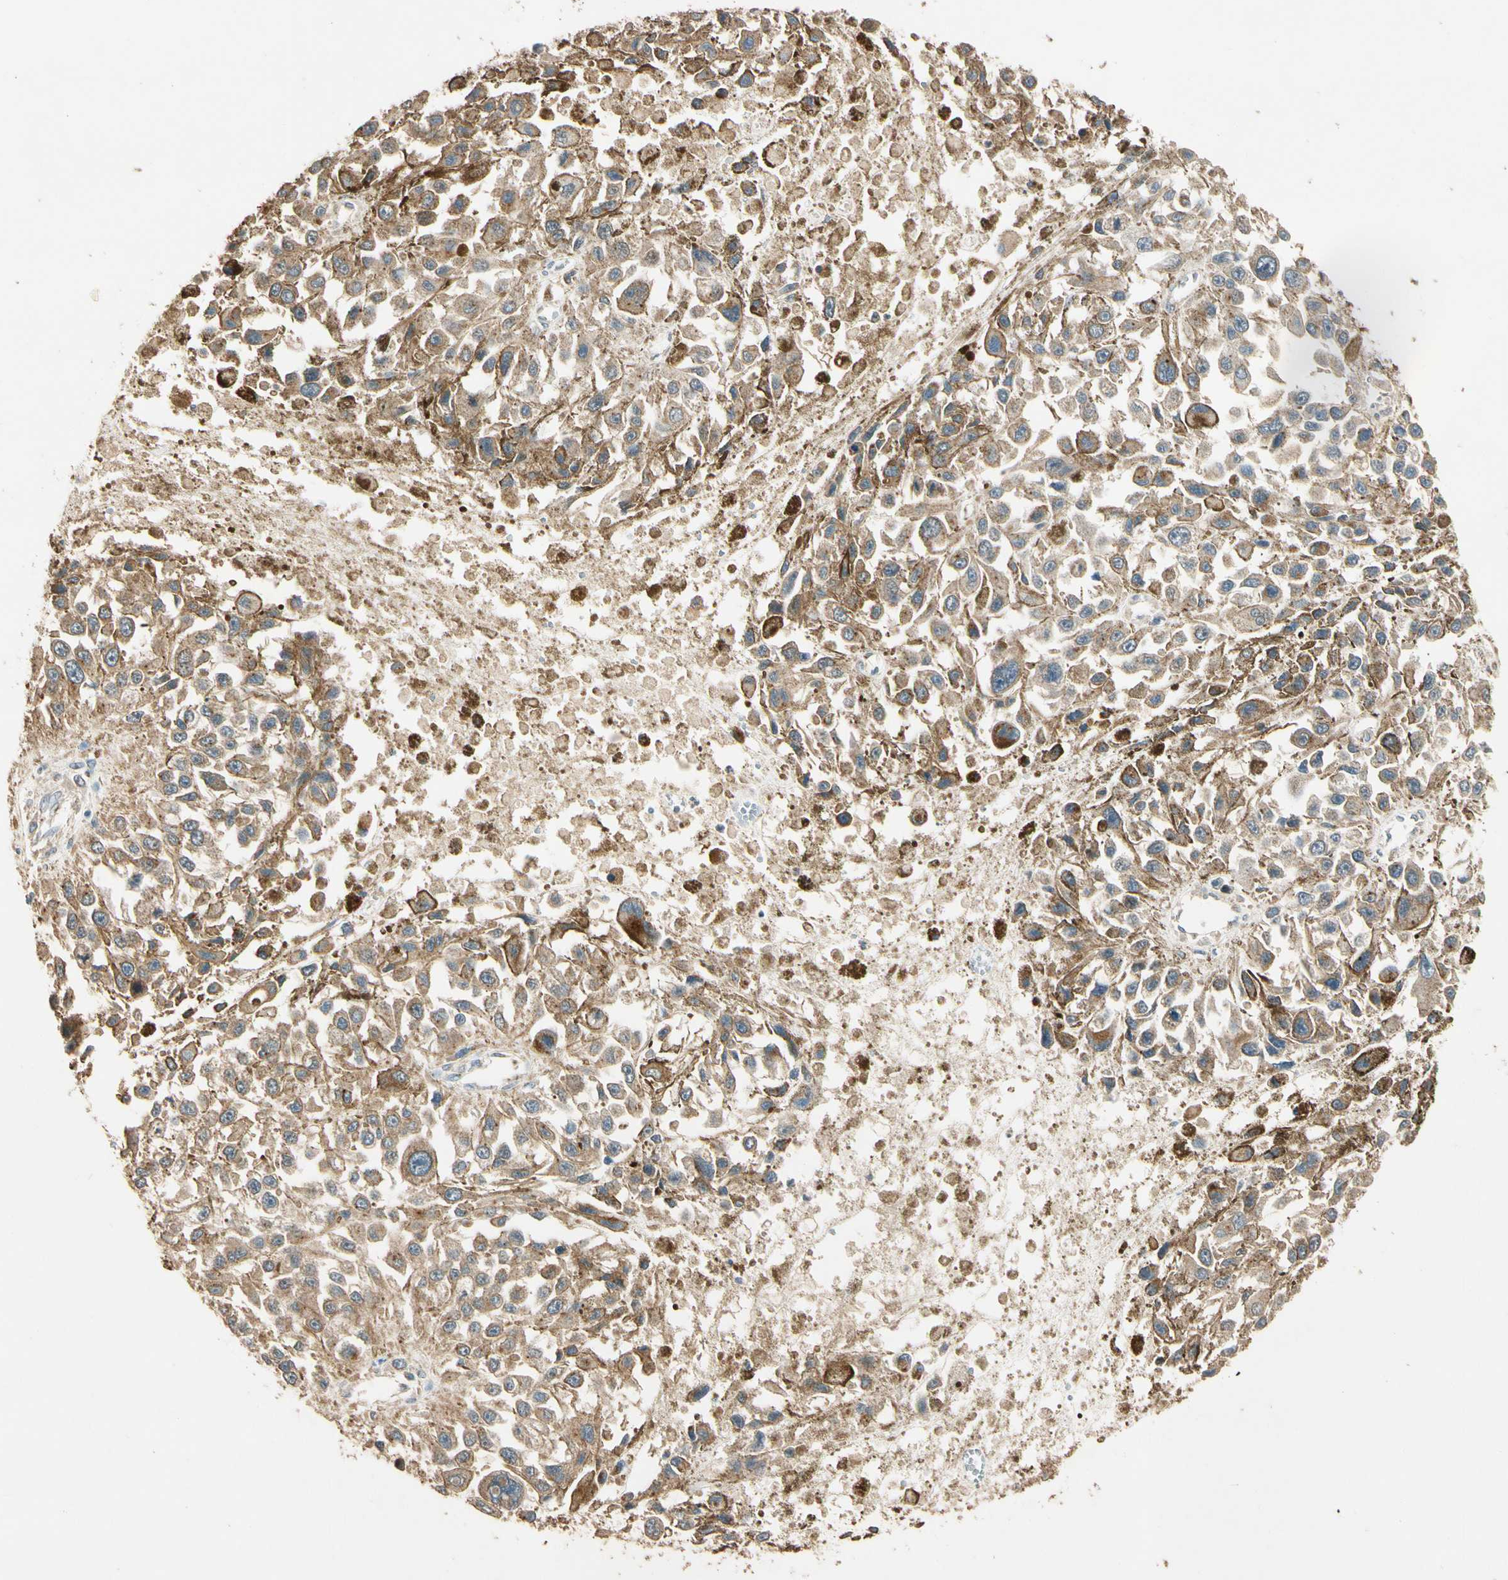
{"staining": {"intensity": "weak", "quantity": ">75%", "location": "cytoplasmic/membranous"}, "tissue": "melanoma", "cell_type": "Tumor cells", "image_type": "cancer", "snomed": [{"axis": "morphology", "description": "Malignant melanoma, Metastatic site"}, {"axis": "topography", "description": "Lymph node"}], "caption": "Weak cytoplasmic/membranous expression for a protein is seen in about >75% of tumor cells of melanoma using immunohistochemistry.", "gene": "AKAP9", "patient": {"sex": "male", "age": 59}}